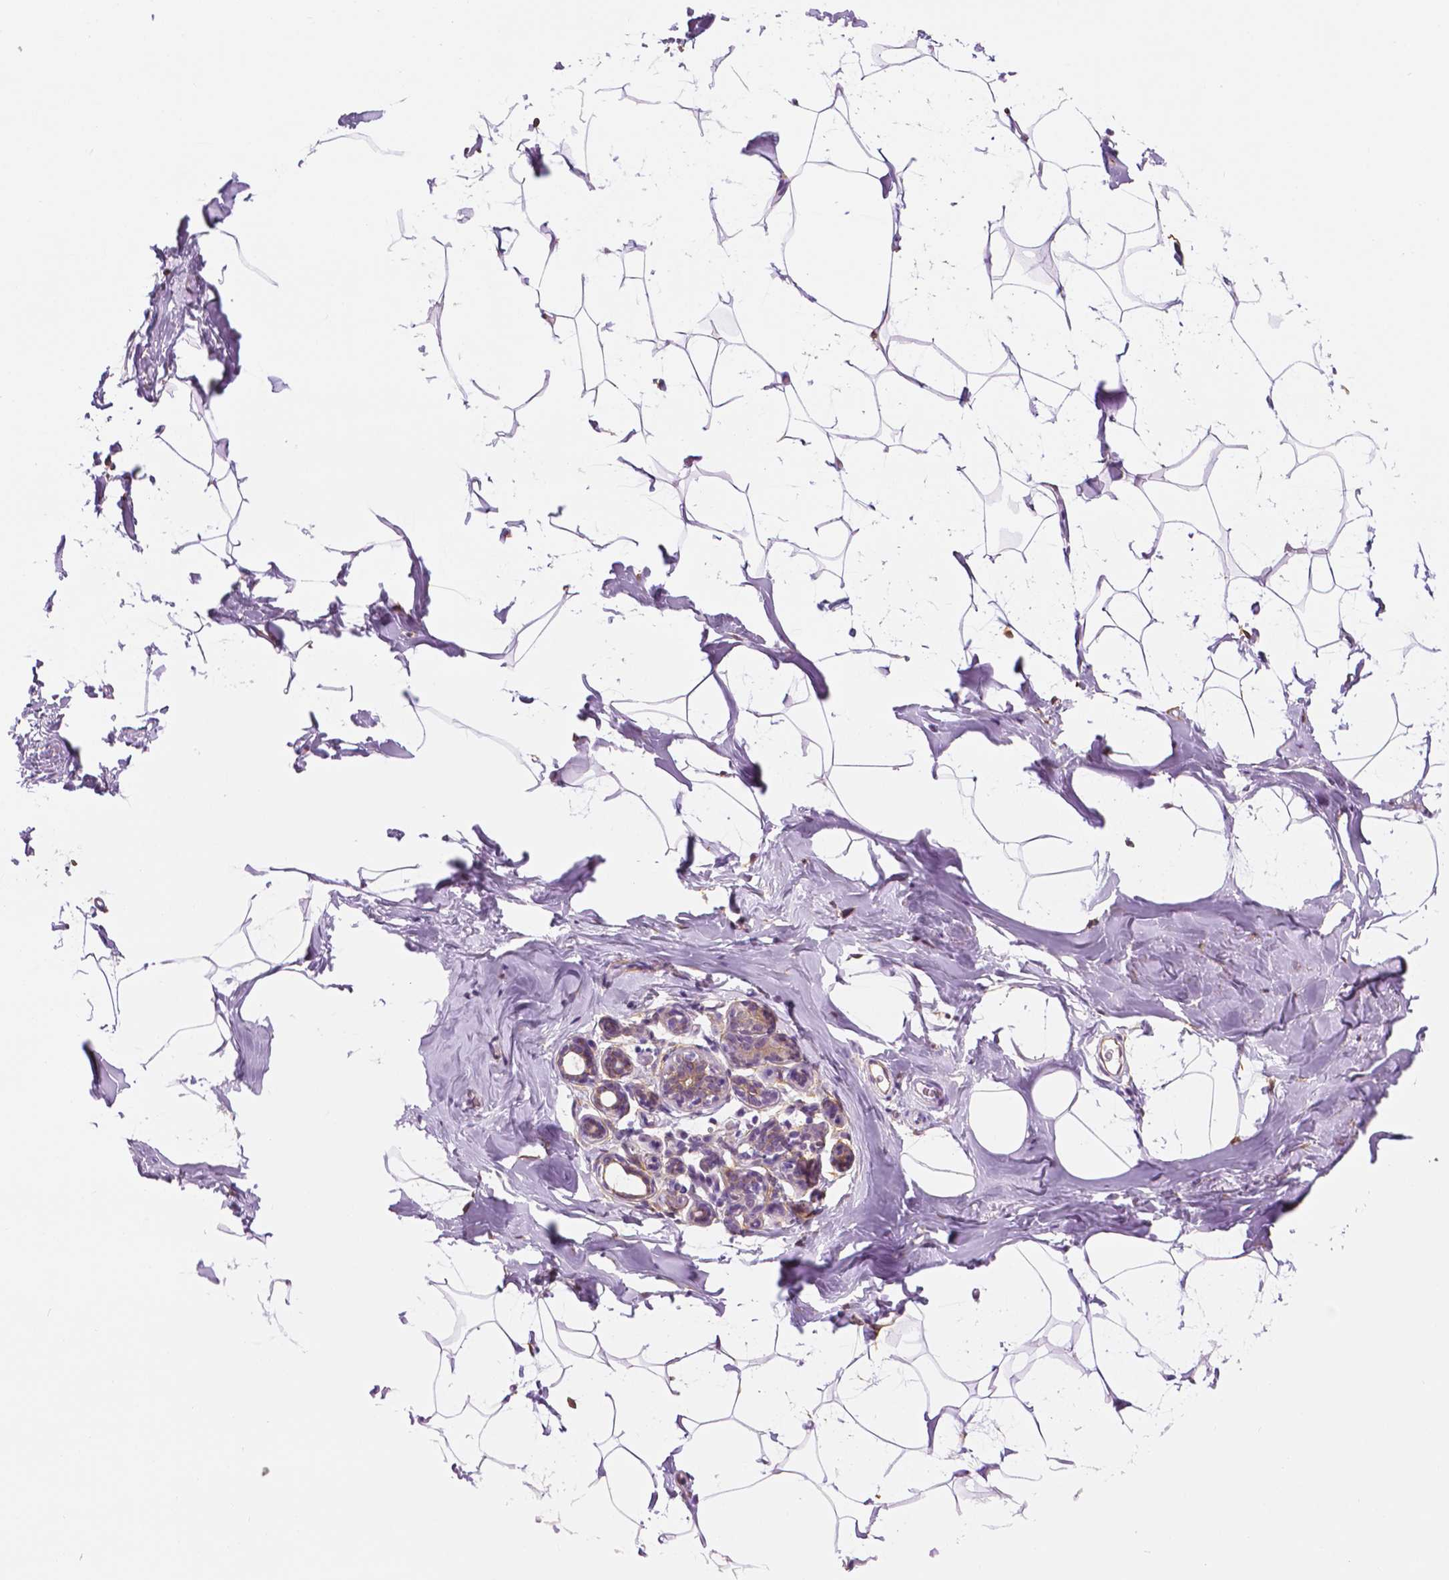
{"staining": {"intensity": "negative", "quantity": "none", "location": "none"}, "tissue": "breast", "cell_type": "Adipocytes", "image_type": "normal", "snomed": [{"axis": "morphology", "description": "Normal tissue, NOS"}, {"axis": "topography", "description": "Breast"}], "caption": "The immunohistochemistry (IHC) photomicrograph has no significant expression in adipocytes of breast.", "gene": "PPL", "patient": {"sex": "female", "age": 32}}